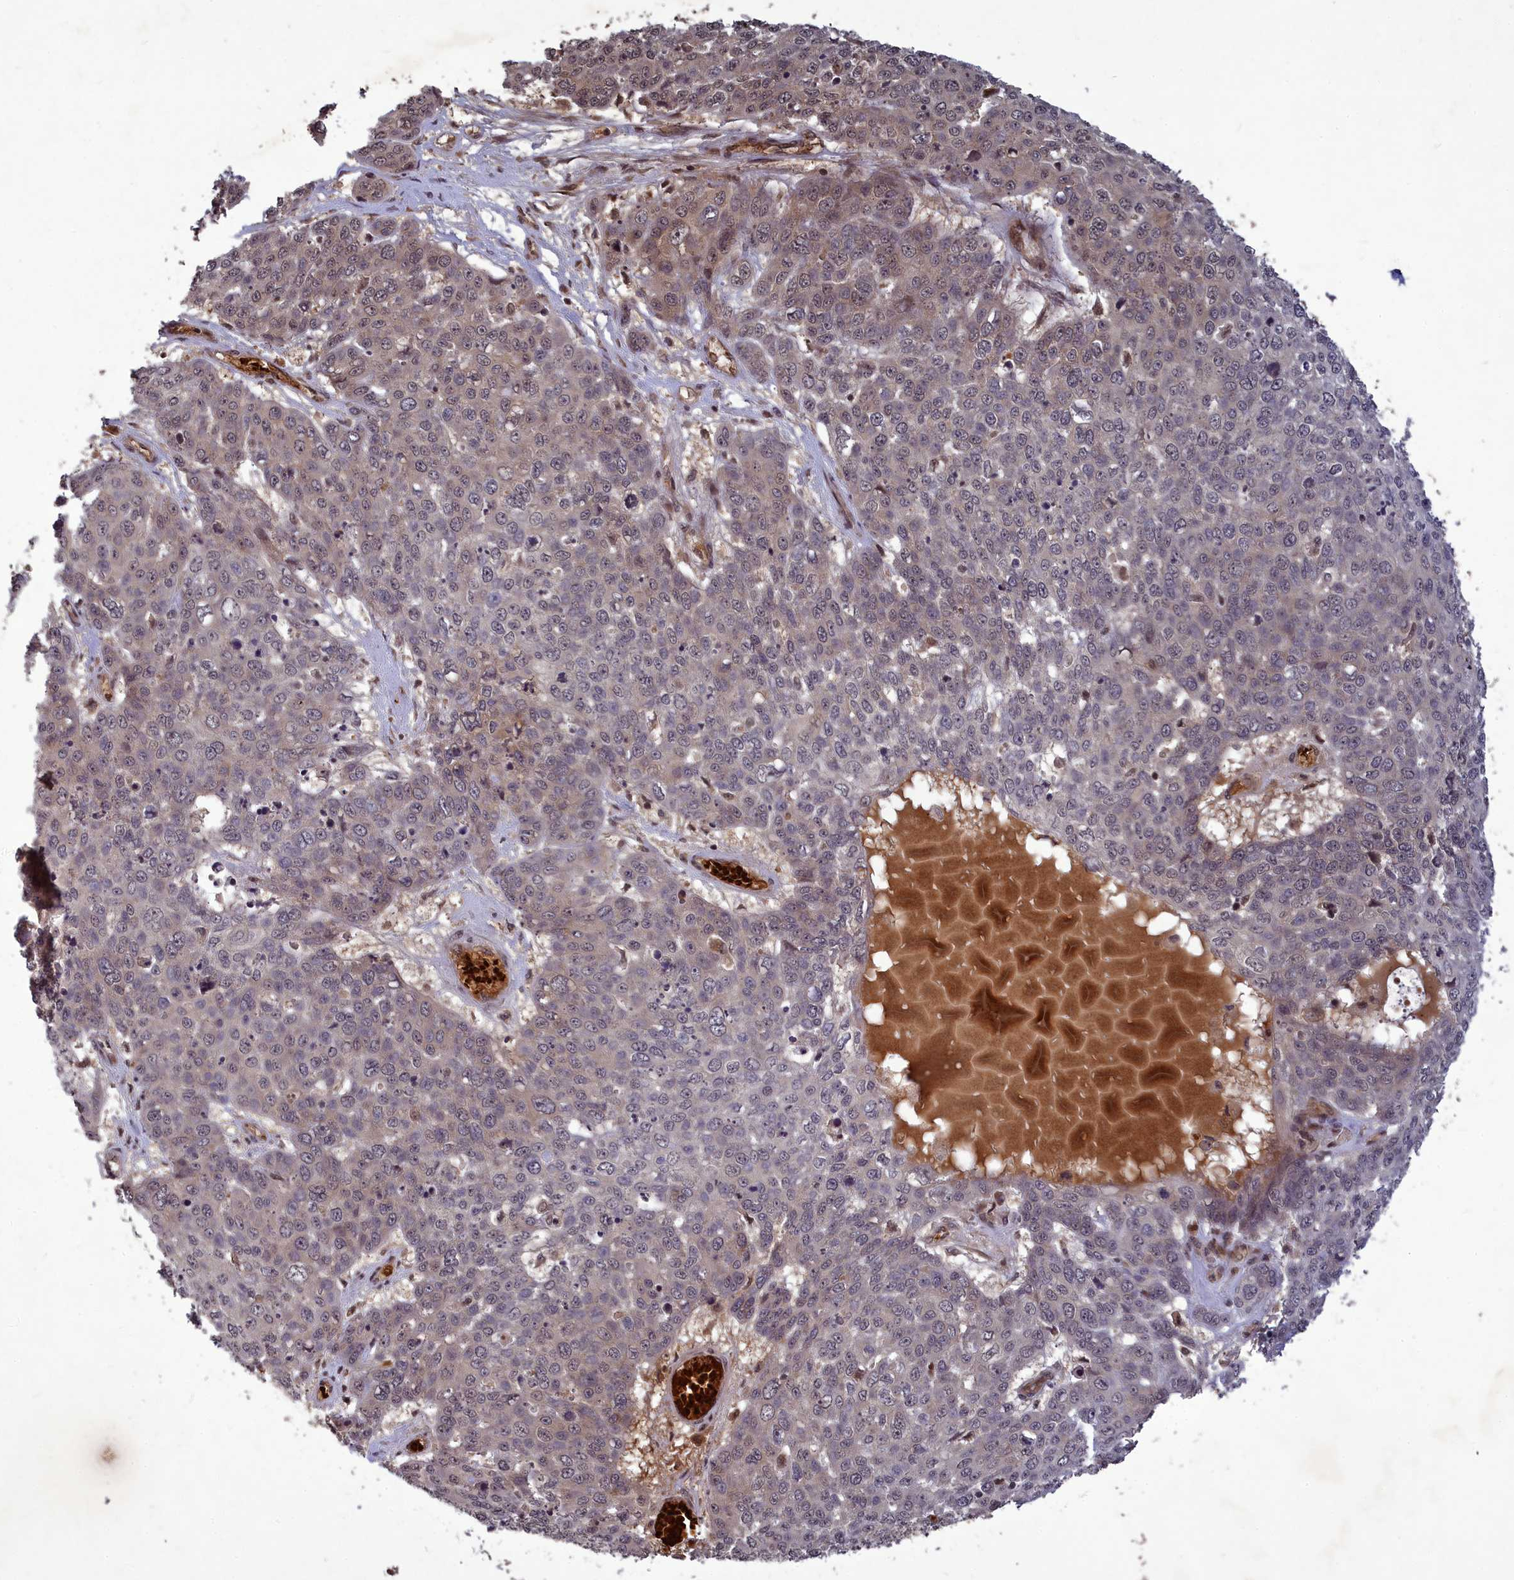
{"staining": {"intensity": "weak", "quantity": "25%-75%", "location": "cytoplasmic/membranous"}, "tissue": "skin cancer", "cell_type": "Tumor cells", "image_type": "cancer", "snomed": [{"axis": "morphology", "description": "Squamous cell carcinoma, NOS"}, {"axis": "topography", "description": "Skin"}], "caption": "Skin cancer (squamous cell carcinoma) stained with DAB (3,3'-diaminobenzidine) IHC exhibits low levels of weak cytoplasmic/membranous expression in approximately 25%-75% of tumor cells.", "gene": "SRMS", "patient": {"sex": "male", "age": 71}}